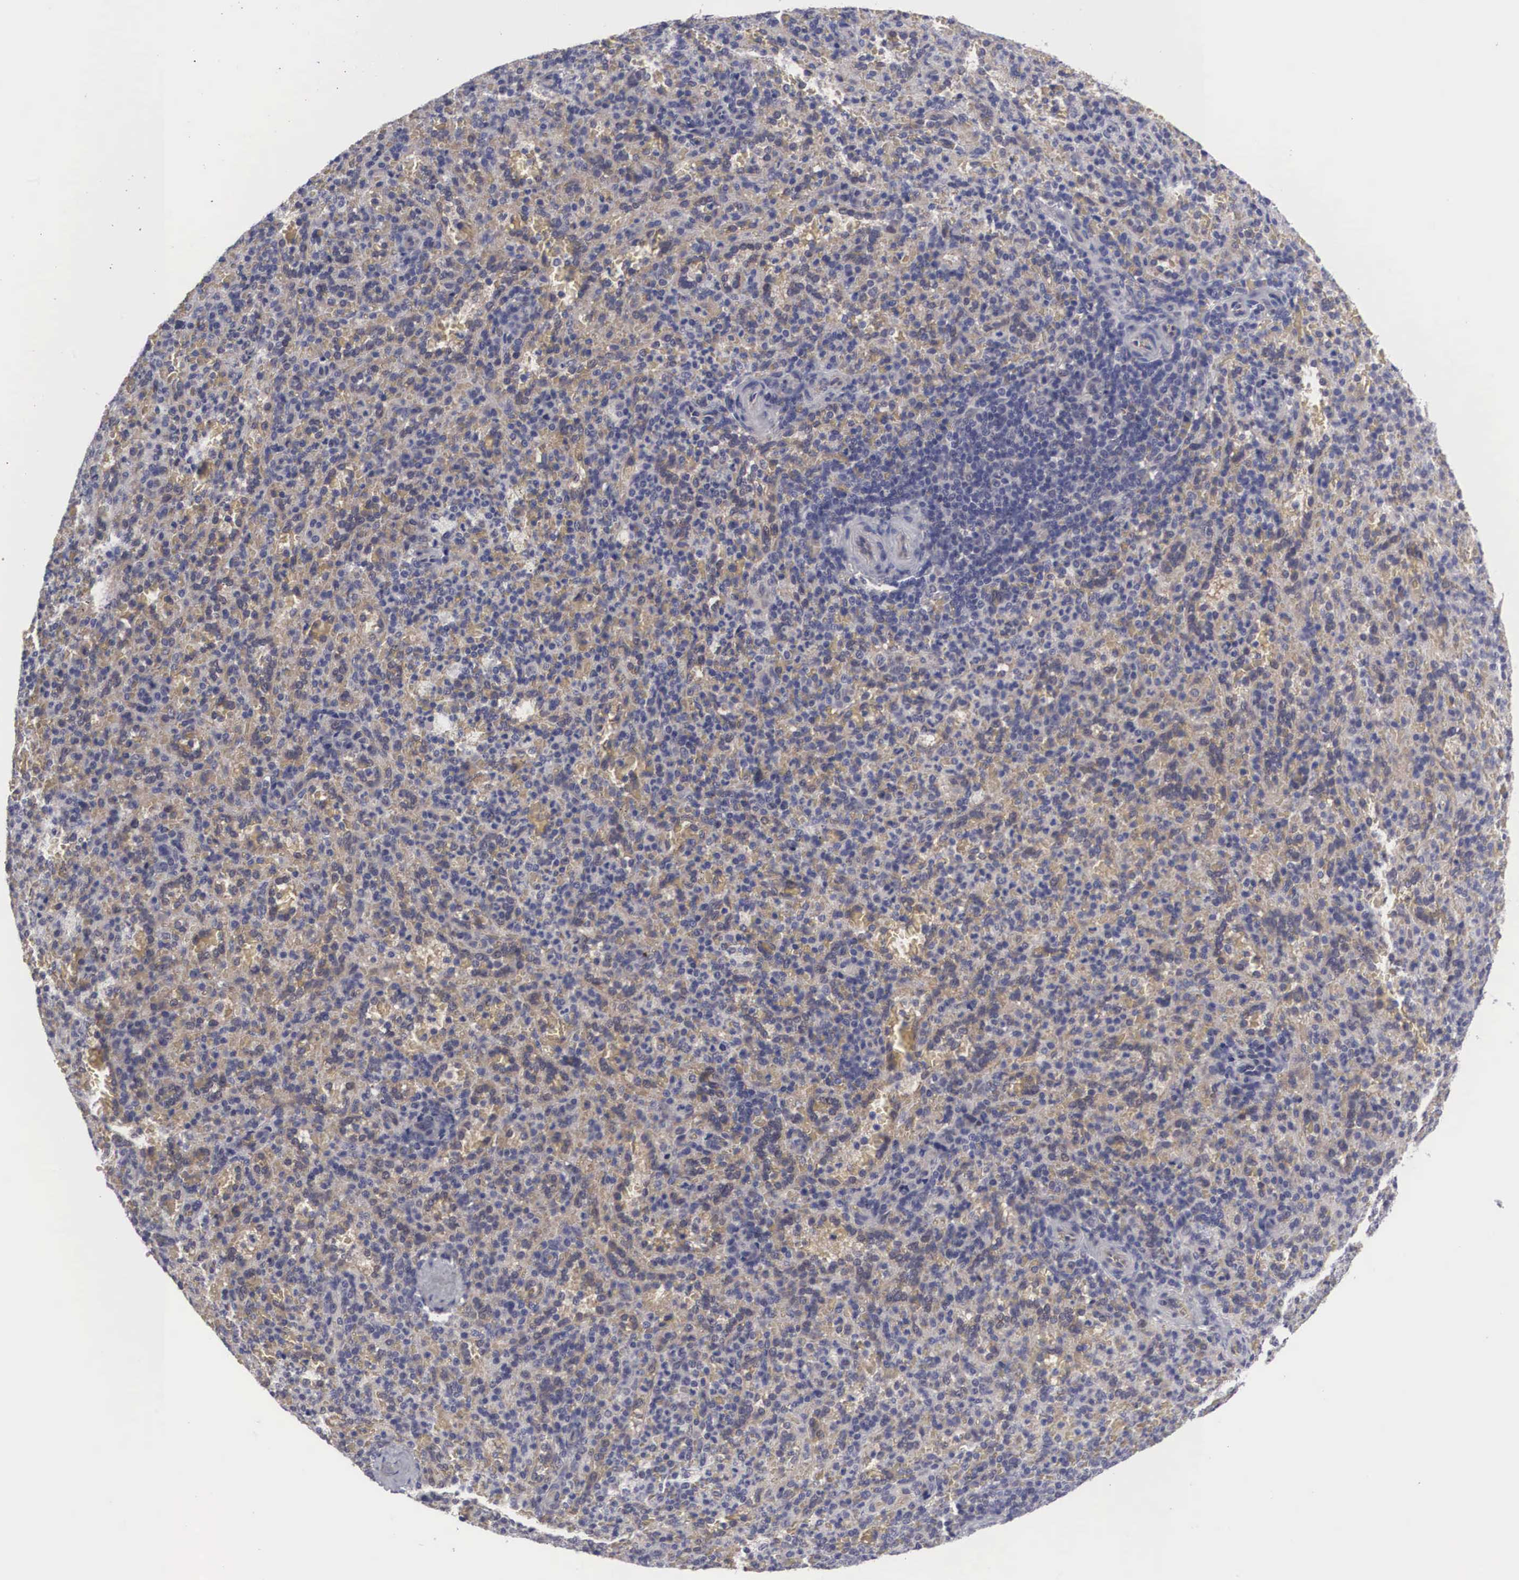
{"staining": {"intensity": "negative", "quantity": "none", "location": "none"}, "tissue": "spleen", "cell_type": "Cells in red pulp", "image_type": "normal", "snomed": [{"axis": "morphology", "description": "Normal tissue, NOS"}, {"axis": "topography", "description": "Spleen"}], "caption": "Immunohistochemistry (IHC) photomicrograph of normal spleen: spleen stained with DAB (3,3'-diaminobenzidine) reveals no significant protein positivity in cells in red pulp. (Stains: DAB immunohistochemistry with hematoxylin counter stain, Microscopy: brightfield microscopy at high magnification).", "gene": "OTX2", "patient": {"sex": "female", "age": 21}}